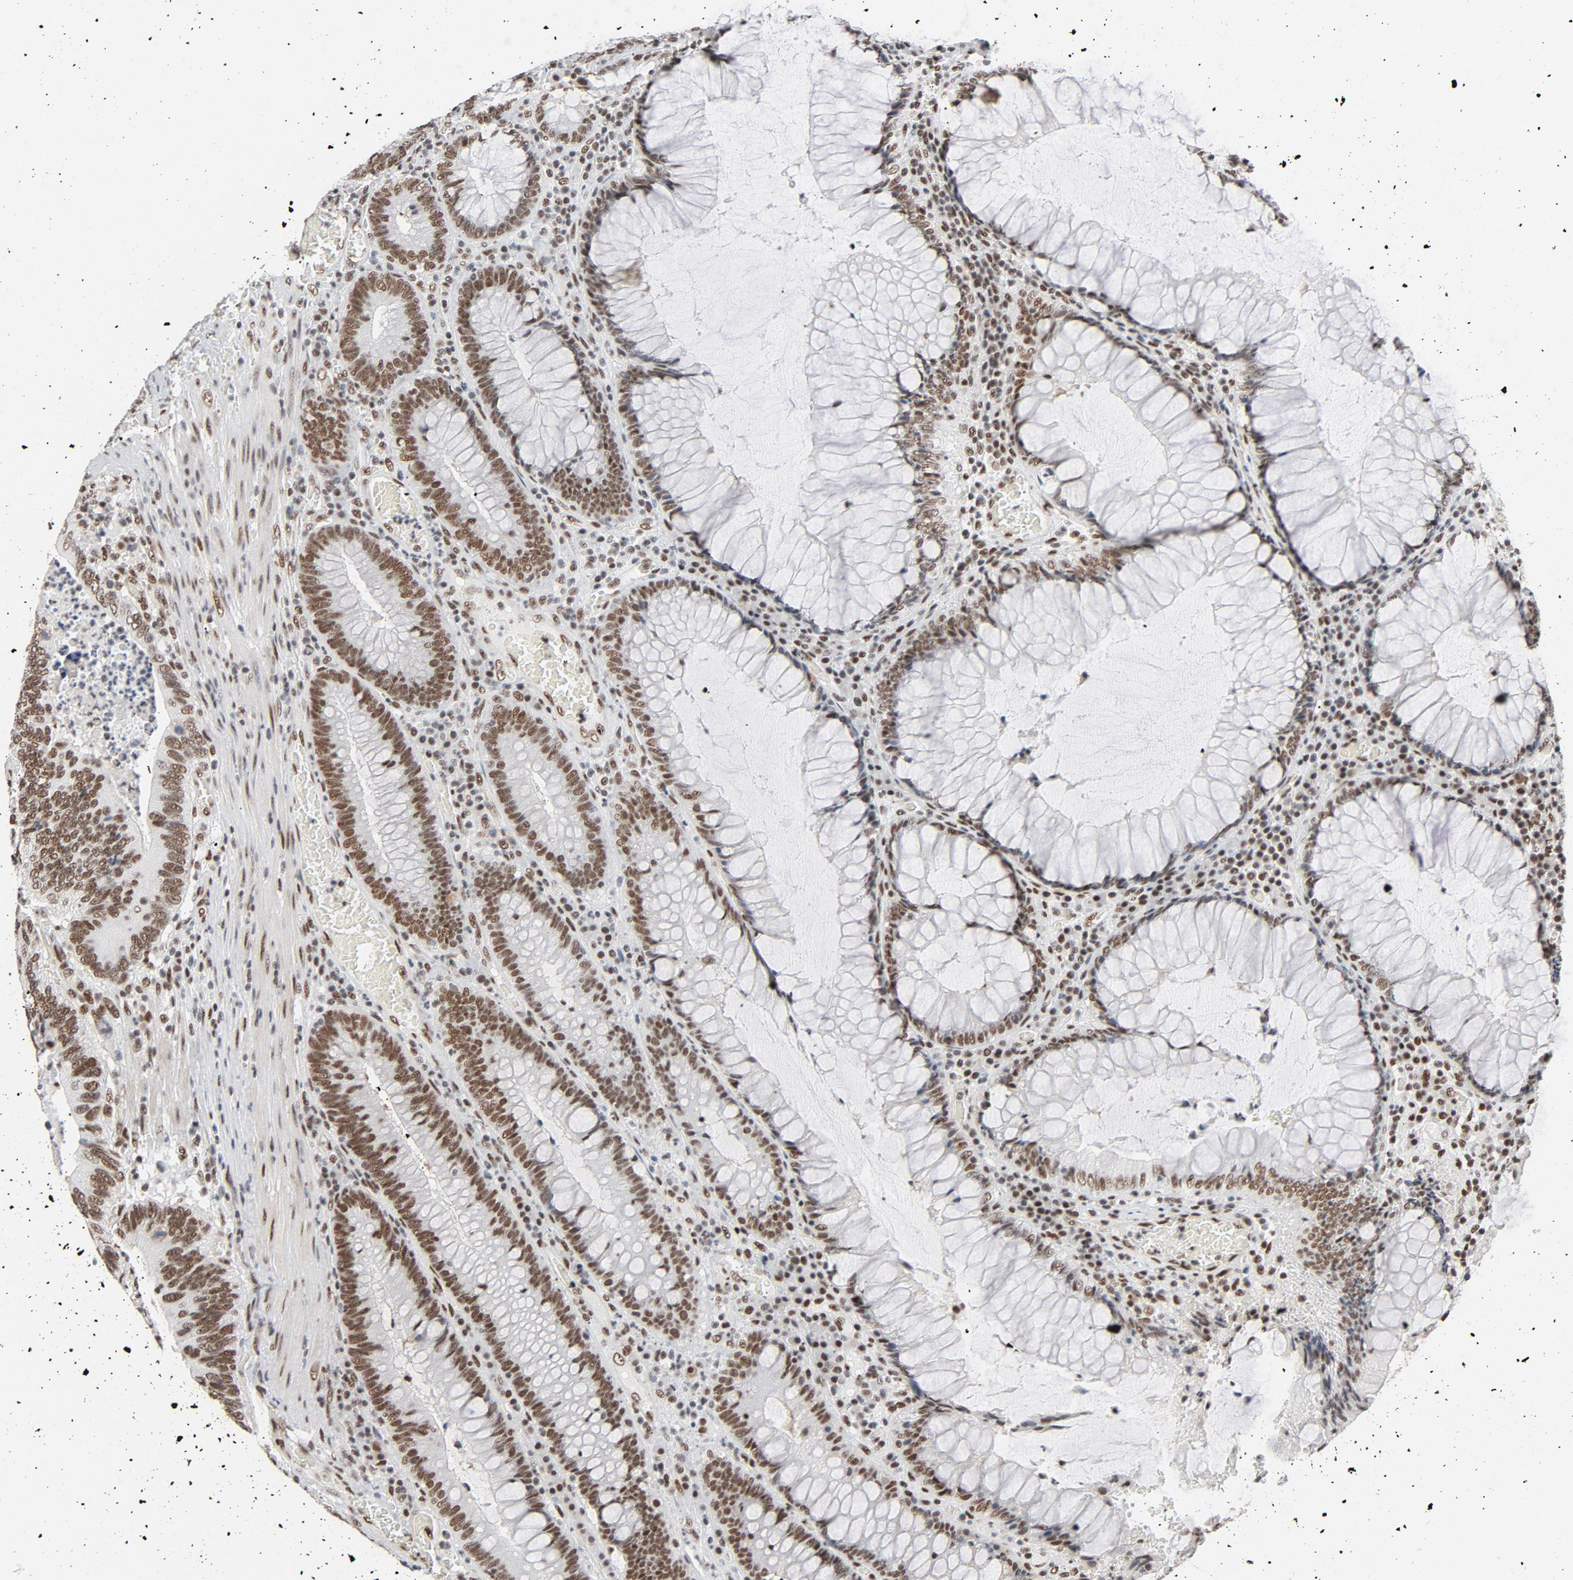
{"staining": {"intensity": "moderate", "quantity": "25%-75%", "location": "nuclear"}, "tissue": "colorectal cancer", "cell_type": "Tumor cells", "image_type": "cancer", "snomed": [{"axis": "morphology", "description": "Adenocarcinoma, NOS"}, {"axis": "topography", "description": "Colon"}], "caption": "Adenocarcinoma (colorectal) stained with immunohistochemistry (IHC) displays moderate nuclear staining in approximately 25%-75% of tumor cells.", "gene": "MRE11", "patient": {"sex": "male", "age": 72}}